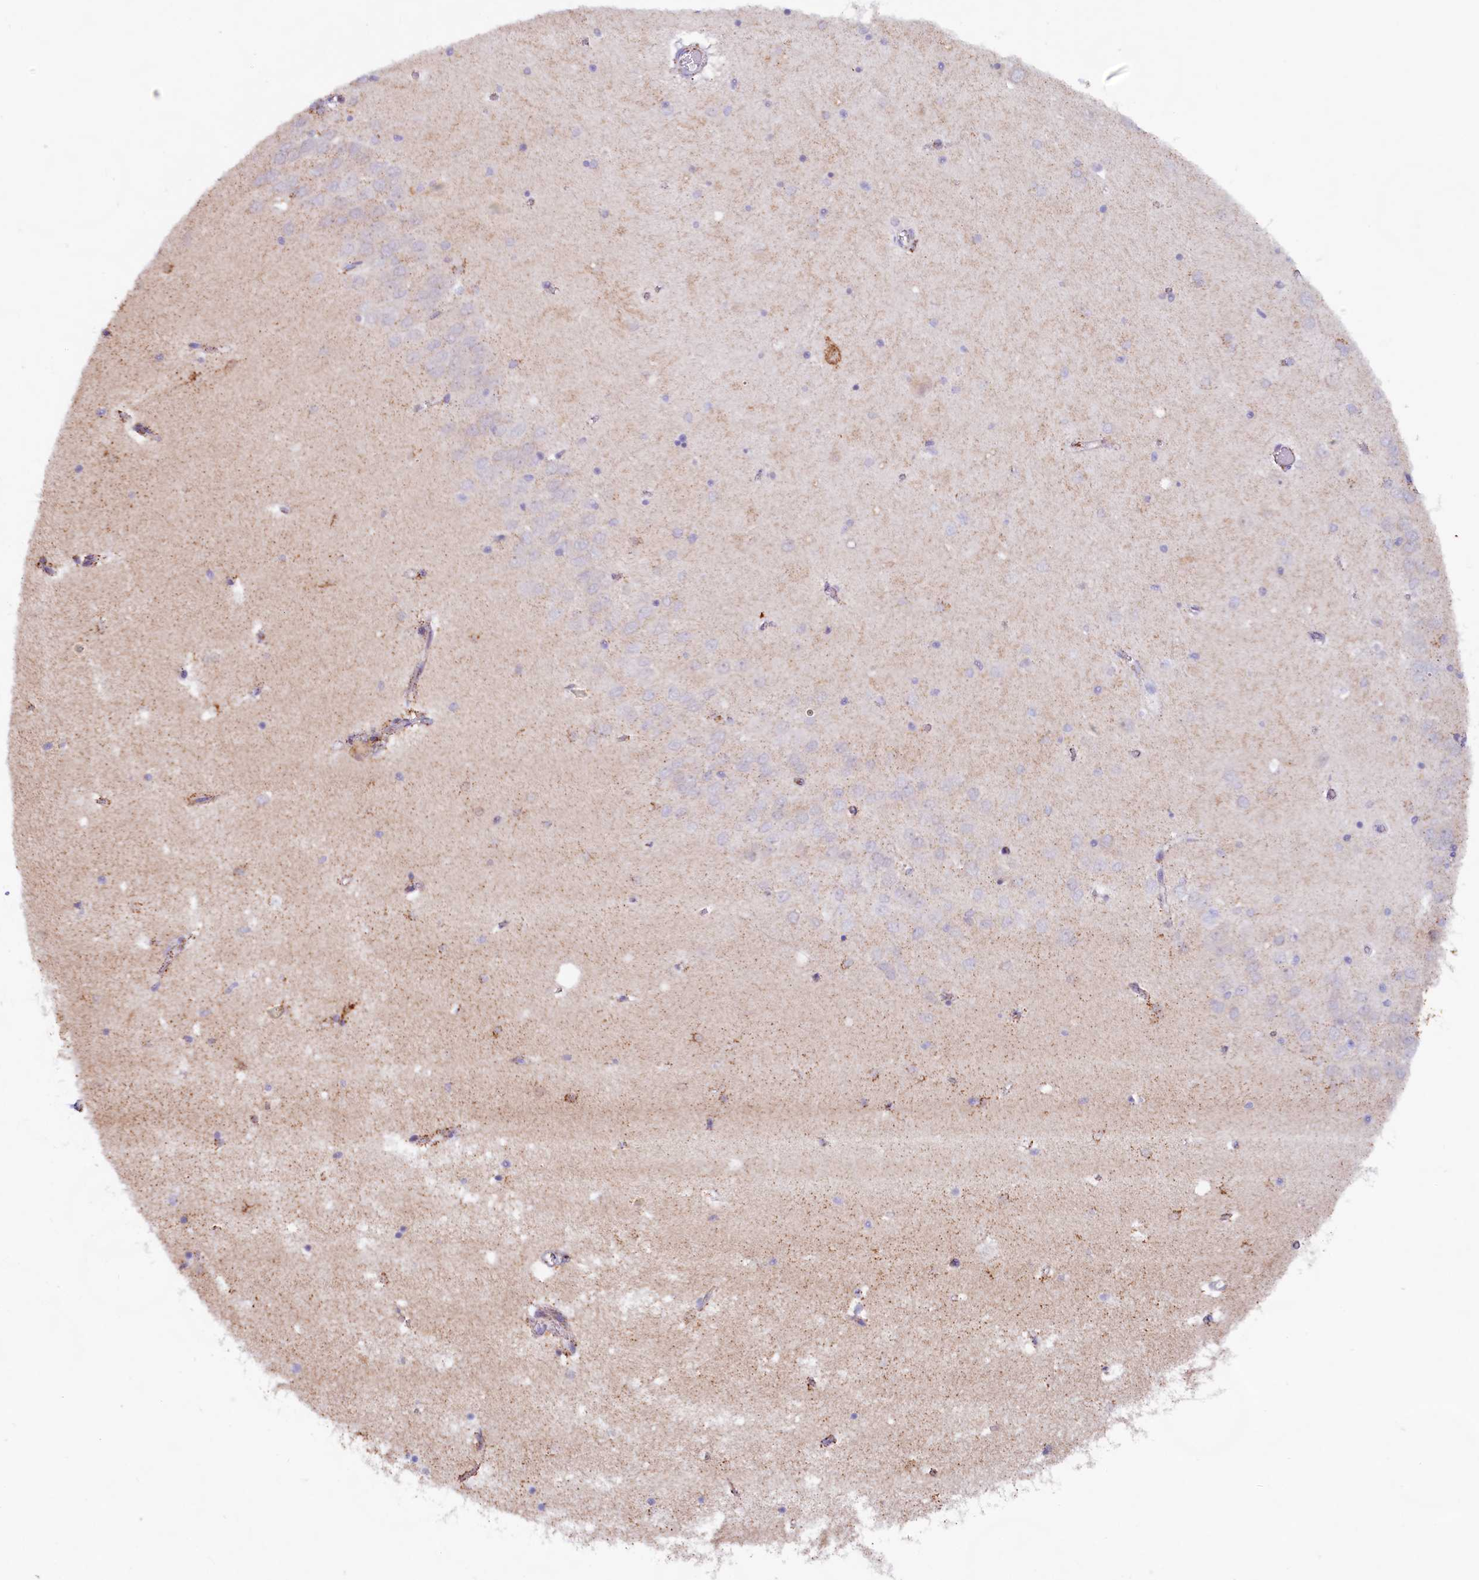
{"staining": {"intensity": "moderate", "quantity": "<25%", "location": "cytoplasmic/membranous"}, "tissue": "hippocampus", "cell_type": "Glial cells", "image_type": "normal", "snomed": [{"axis": "morphology", "description": "Normal tissue, NOS"}, {"axis": "topography", "description": "Hippocampus"}], "caption": "Brown immunohistochemical staining in unremarkable human hippocampus displays moderate cytoplasmic/membranous staining in about <25% of glial cells. Using DAB (3,3'-diaminobenzidine) (brown) and hematoxylin (blue) stains, captured at high magnification using brightfield microscopy.", "gene": "C1D", "patient": {"sex": "male", "age": 70}}